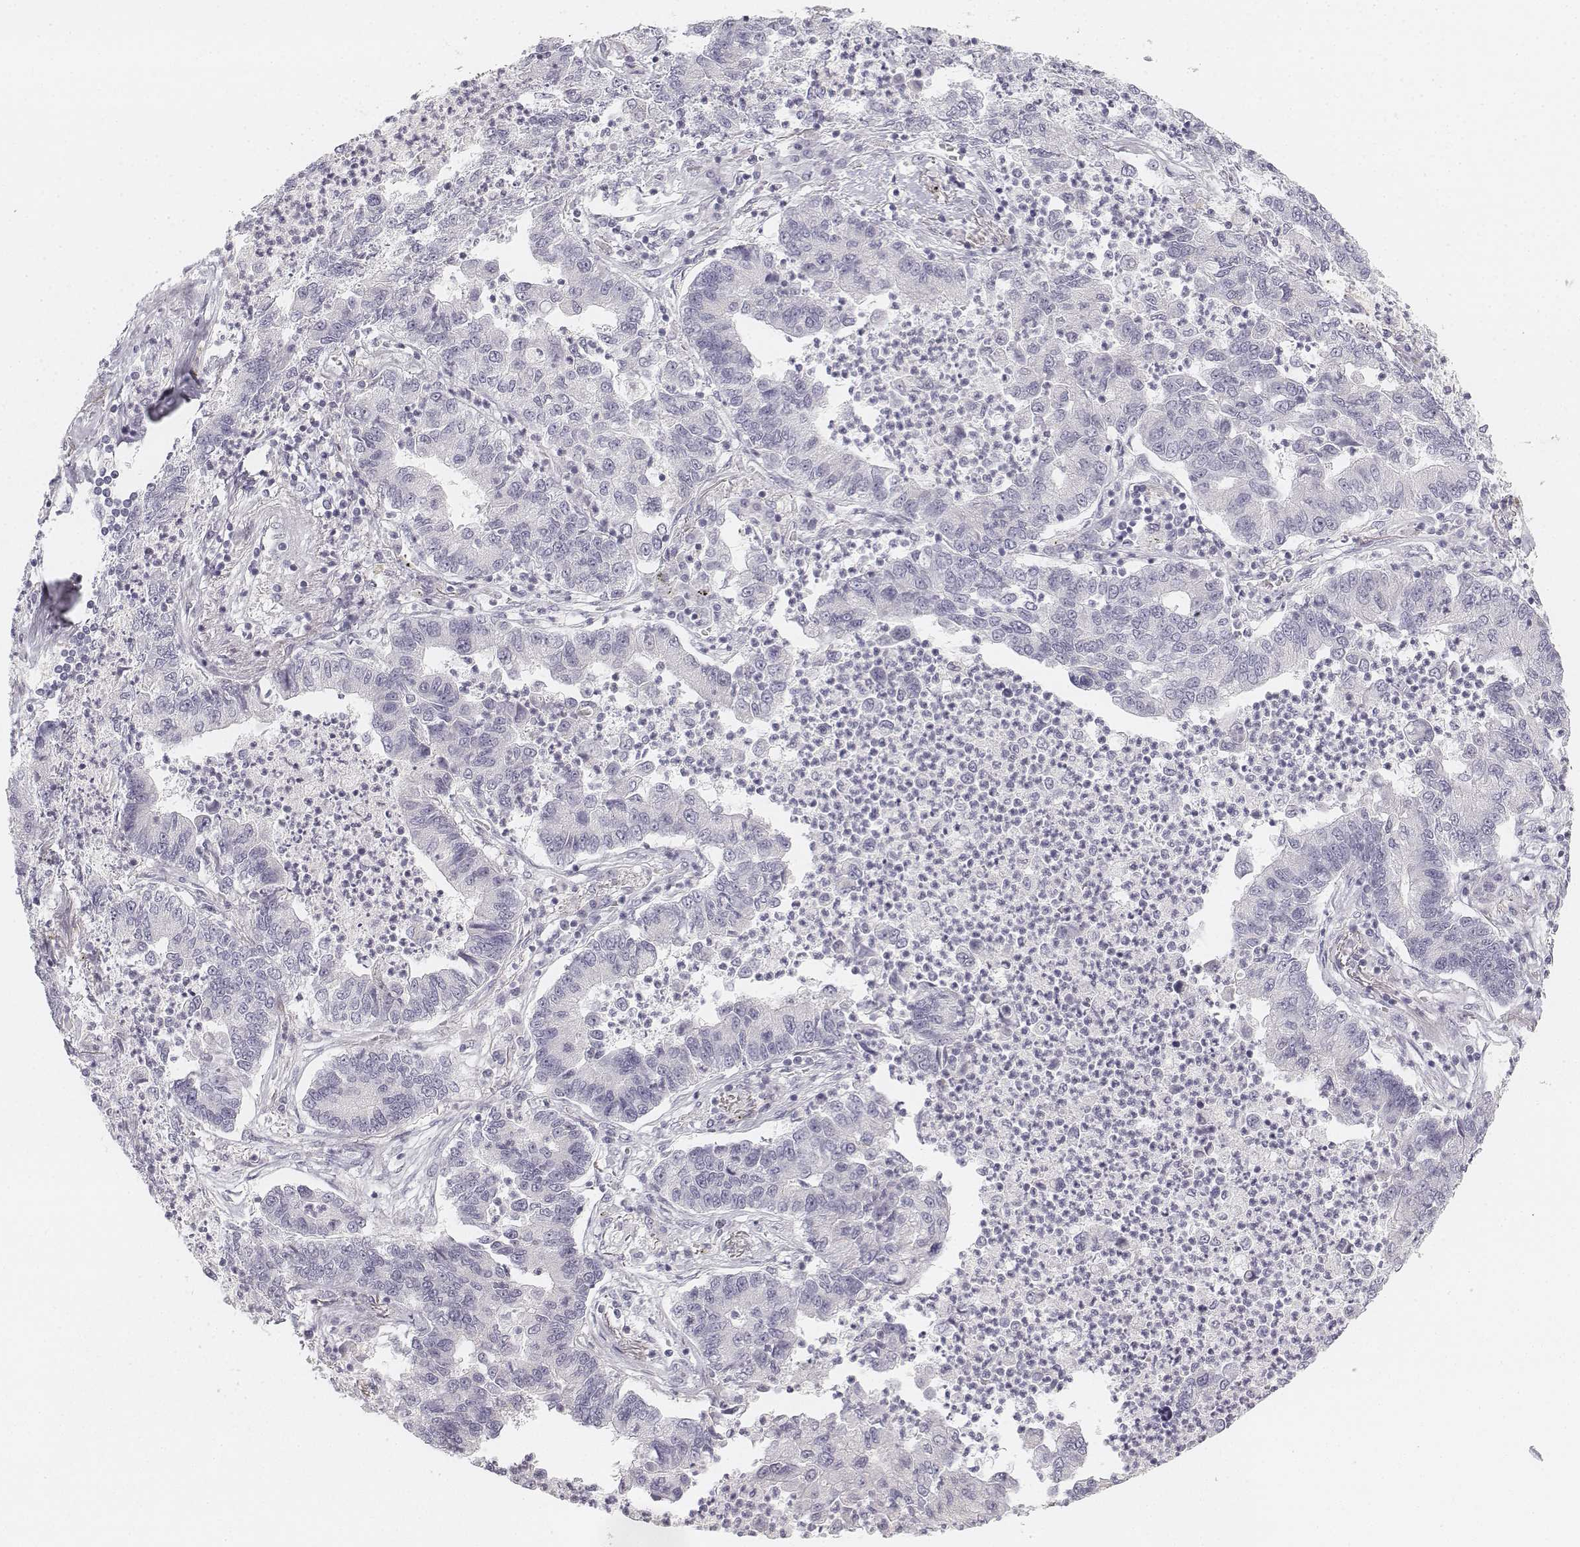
{"staining": {"intensity": "negative", "quantity": "none", "location": "none"}, "tissue": "lung cancer", "cell_type": "Tumor cells", "image_type": "cancer", "snomed": [{"axis": "morphology", "description": "Adenocarcinoma, NOS"}, {"axis": "topography", "description": "Lung"}], "caption": "Photomicrograph shows no significant protein staining in tumor cells of lung cancer.", "gene": "DSG4", "patient": {"sex": "female", "age": 57}}